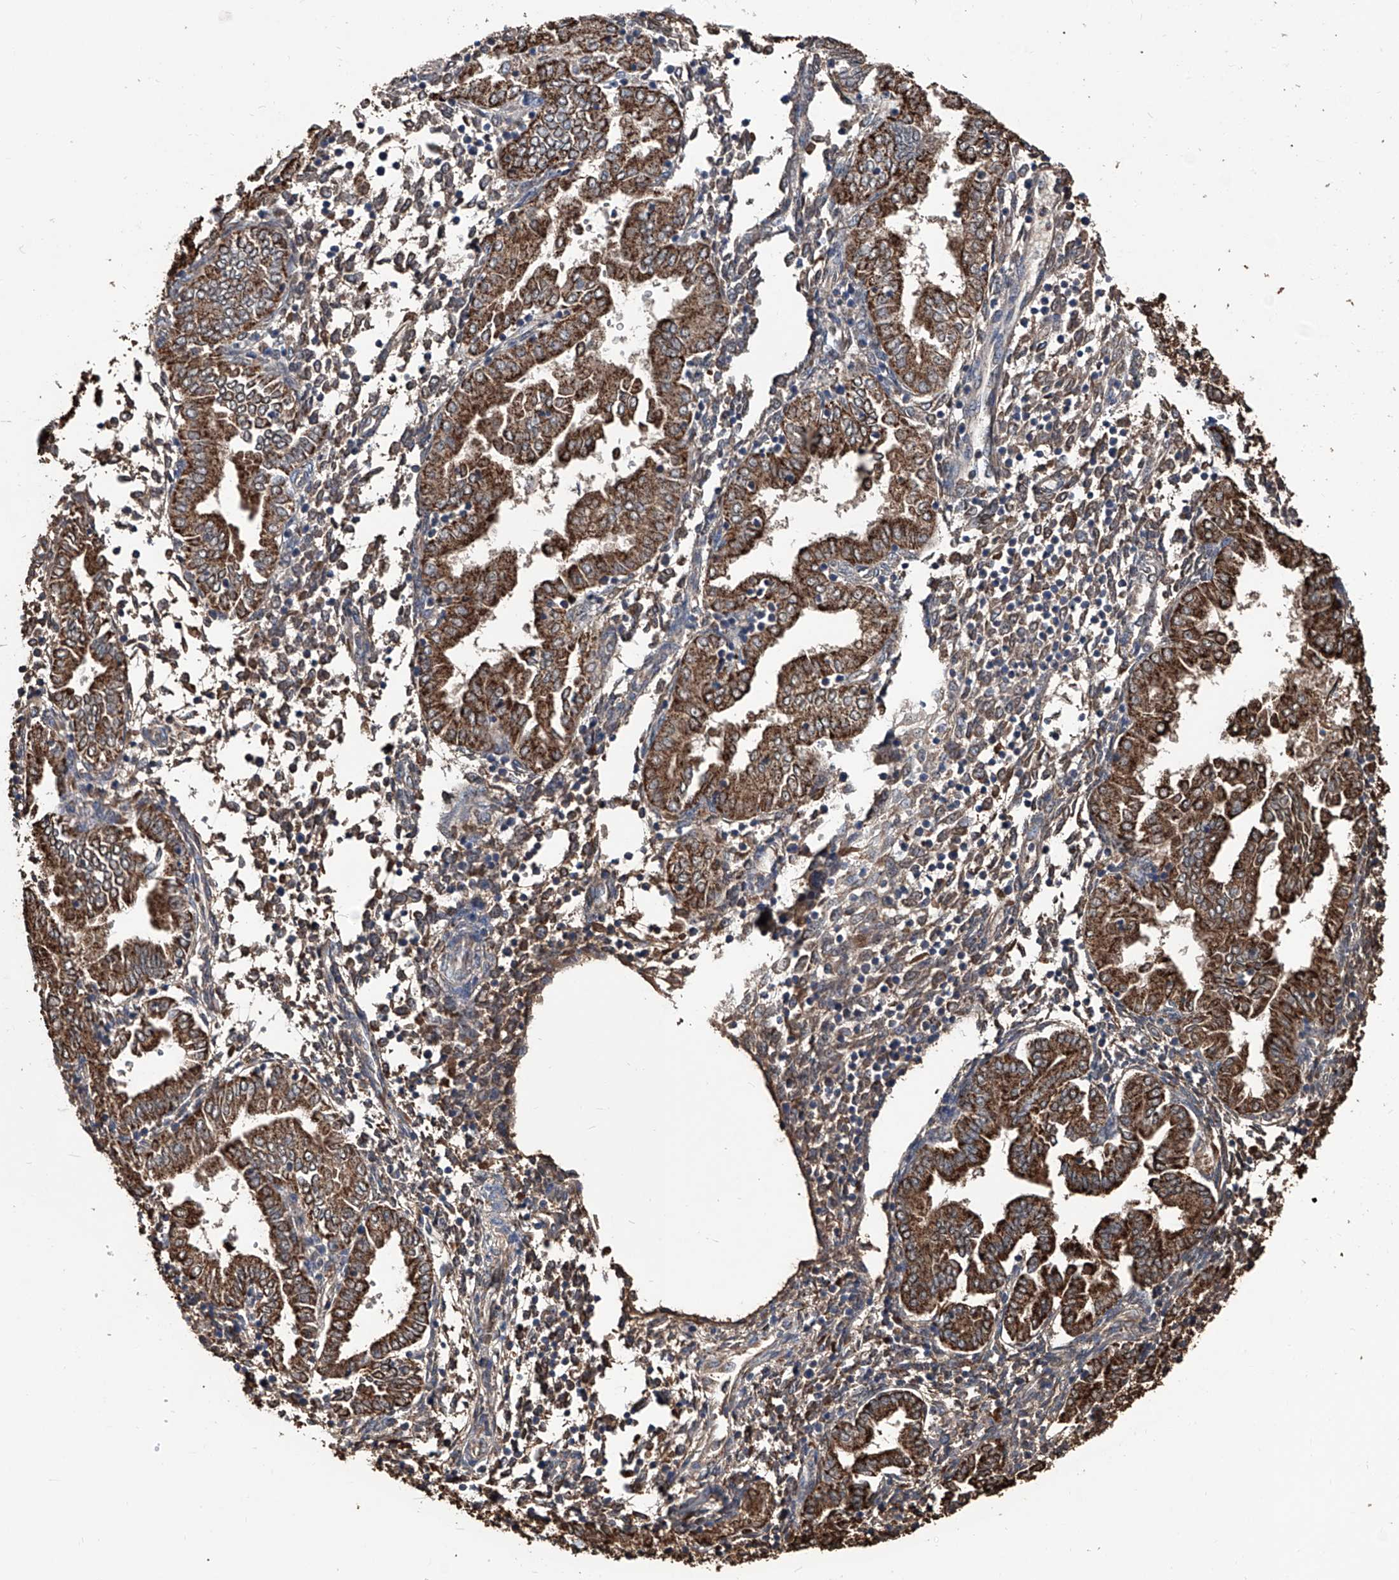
{"staining": {"intensity": "moderate", "quantity": "25%-75%", "location": "cytoplasmic/membranous"}, "tissue": "endometrium", "cell_type": "Cells in endometrial stroma", "image_type": "normal", "snomed": [{"axis": "morphology", "description": "Normal tissue, NOS"}, {"axis": "topography", "description": "Endometrium"}], "caption": "Moderate cytoplasmic/membranous positivity is present in approximately 25%-75% of cells in endometrial stroma in unremarkable endometrium.", "gene": "NHS", "patient": {"sex": "female", "age": 53}}